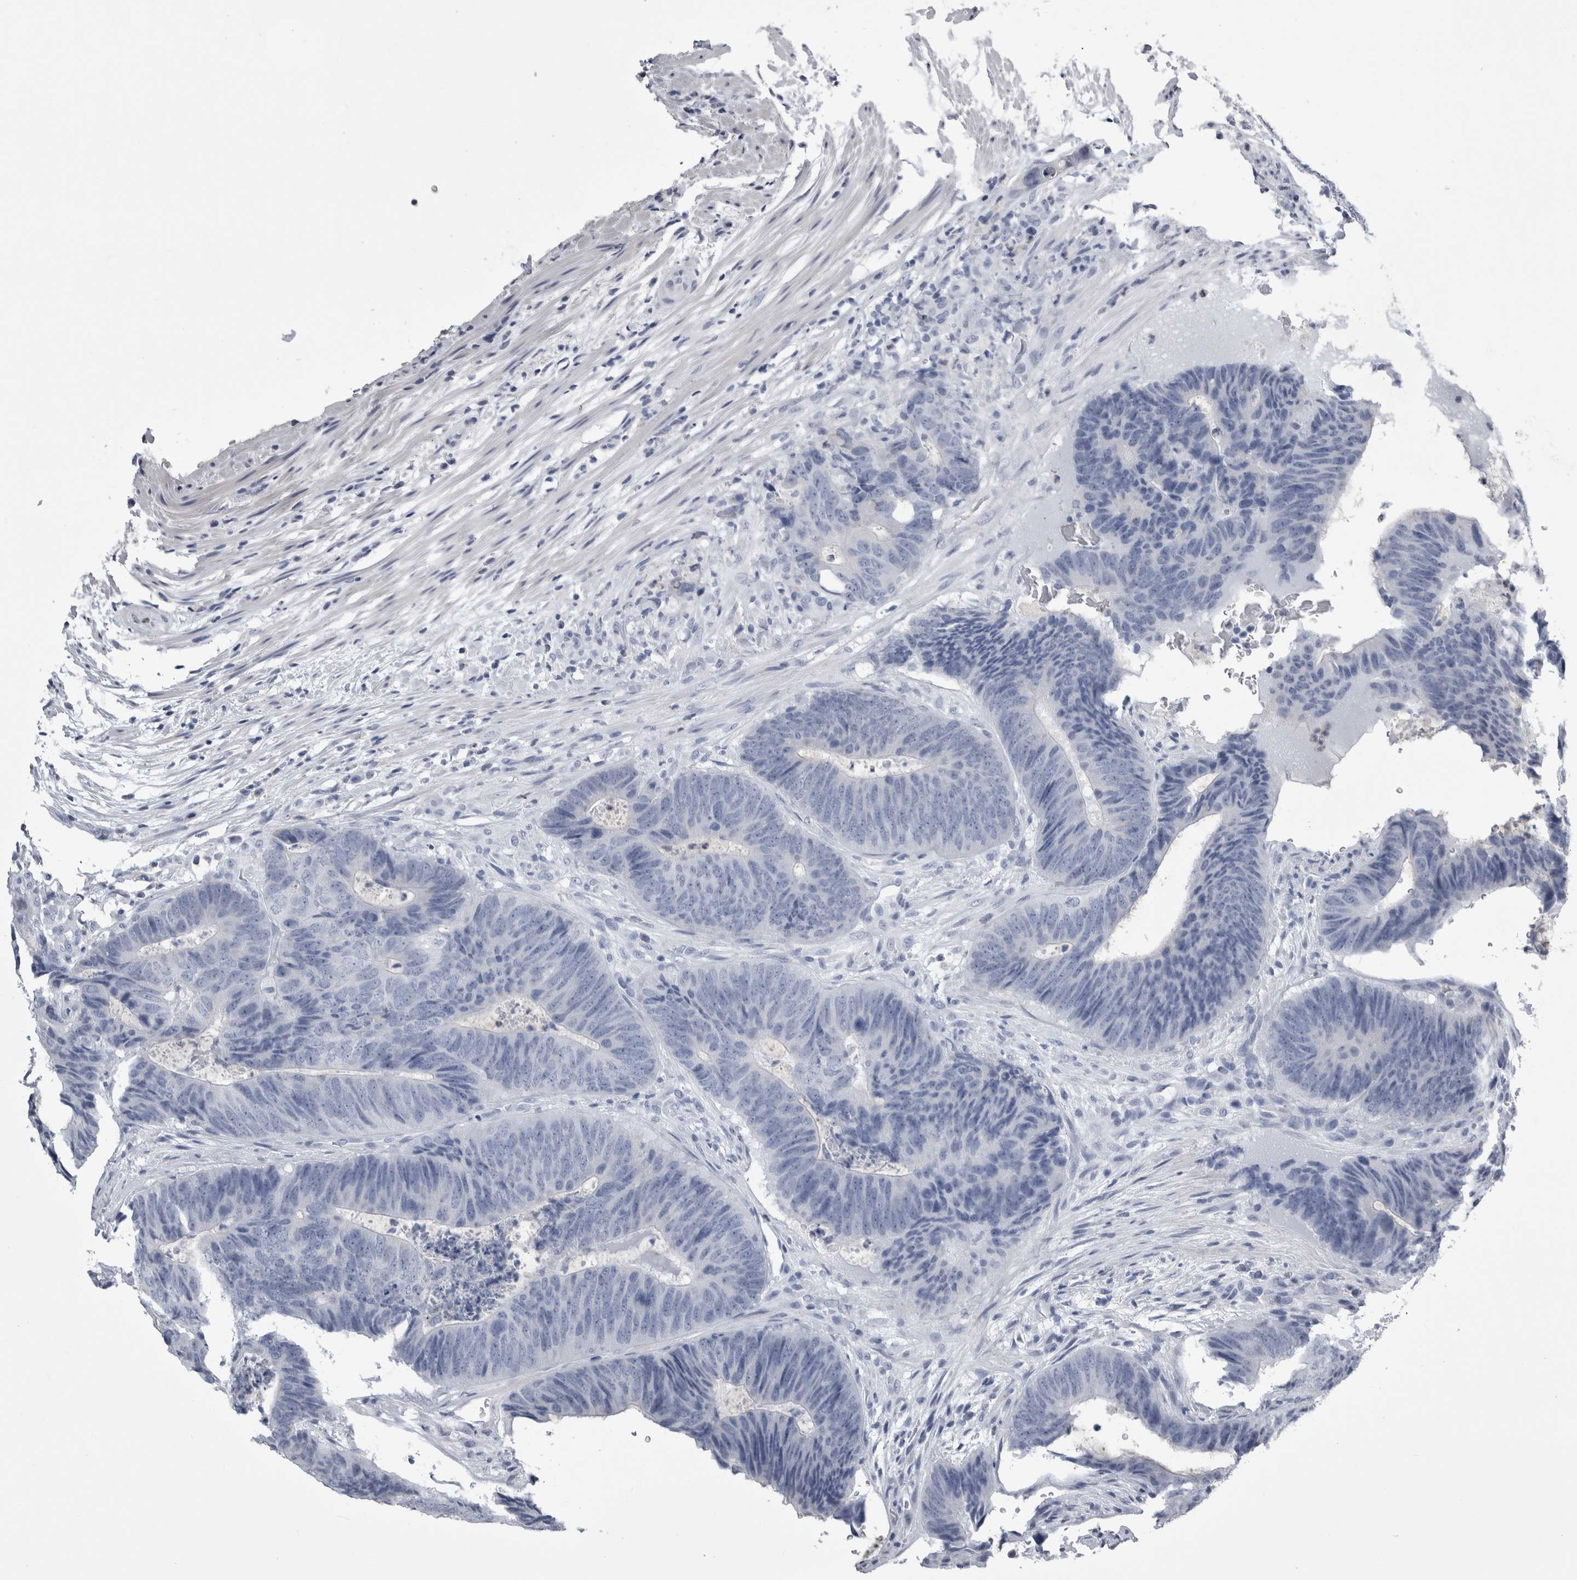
{"staining": {"intensity": "negative", "quantity": "none", "location": "none"}, "tissue": "colorectal cancer", "cell_type": "Tumor cells", "image_type": "cancer", "snomed": [{"axis": "morphology", "description": "Adenocarcinoma, NOS"}, {"axis": "topography", "description": "Colon"}], "caption": "This is an immunohistochemistry (IHC) histopathology image of colorectal cancer. There is no staining in tumor cells.", "gene": "ALDH8A1", "patient": {"sex": "male", "age": 56}}